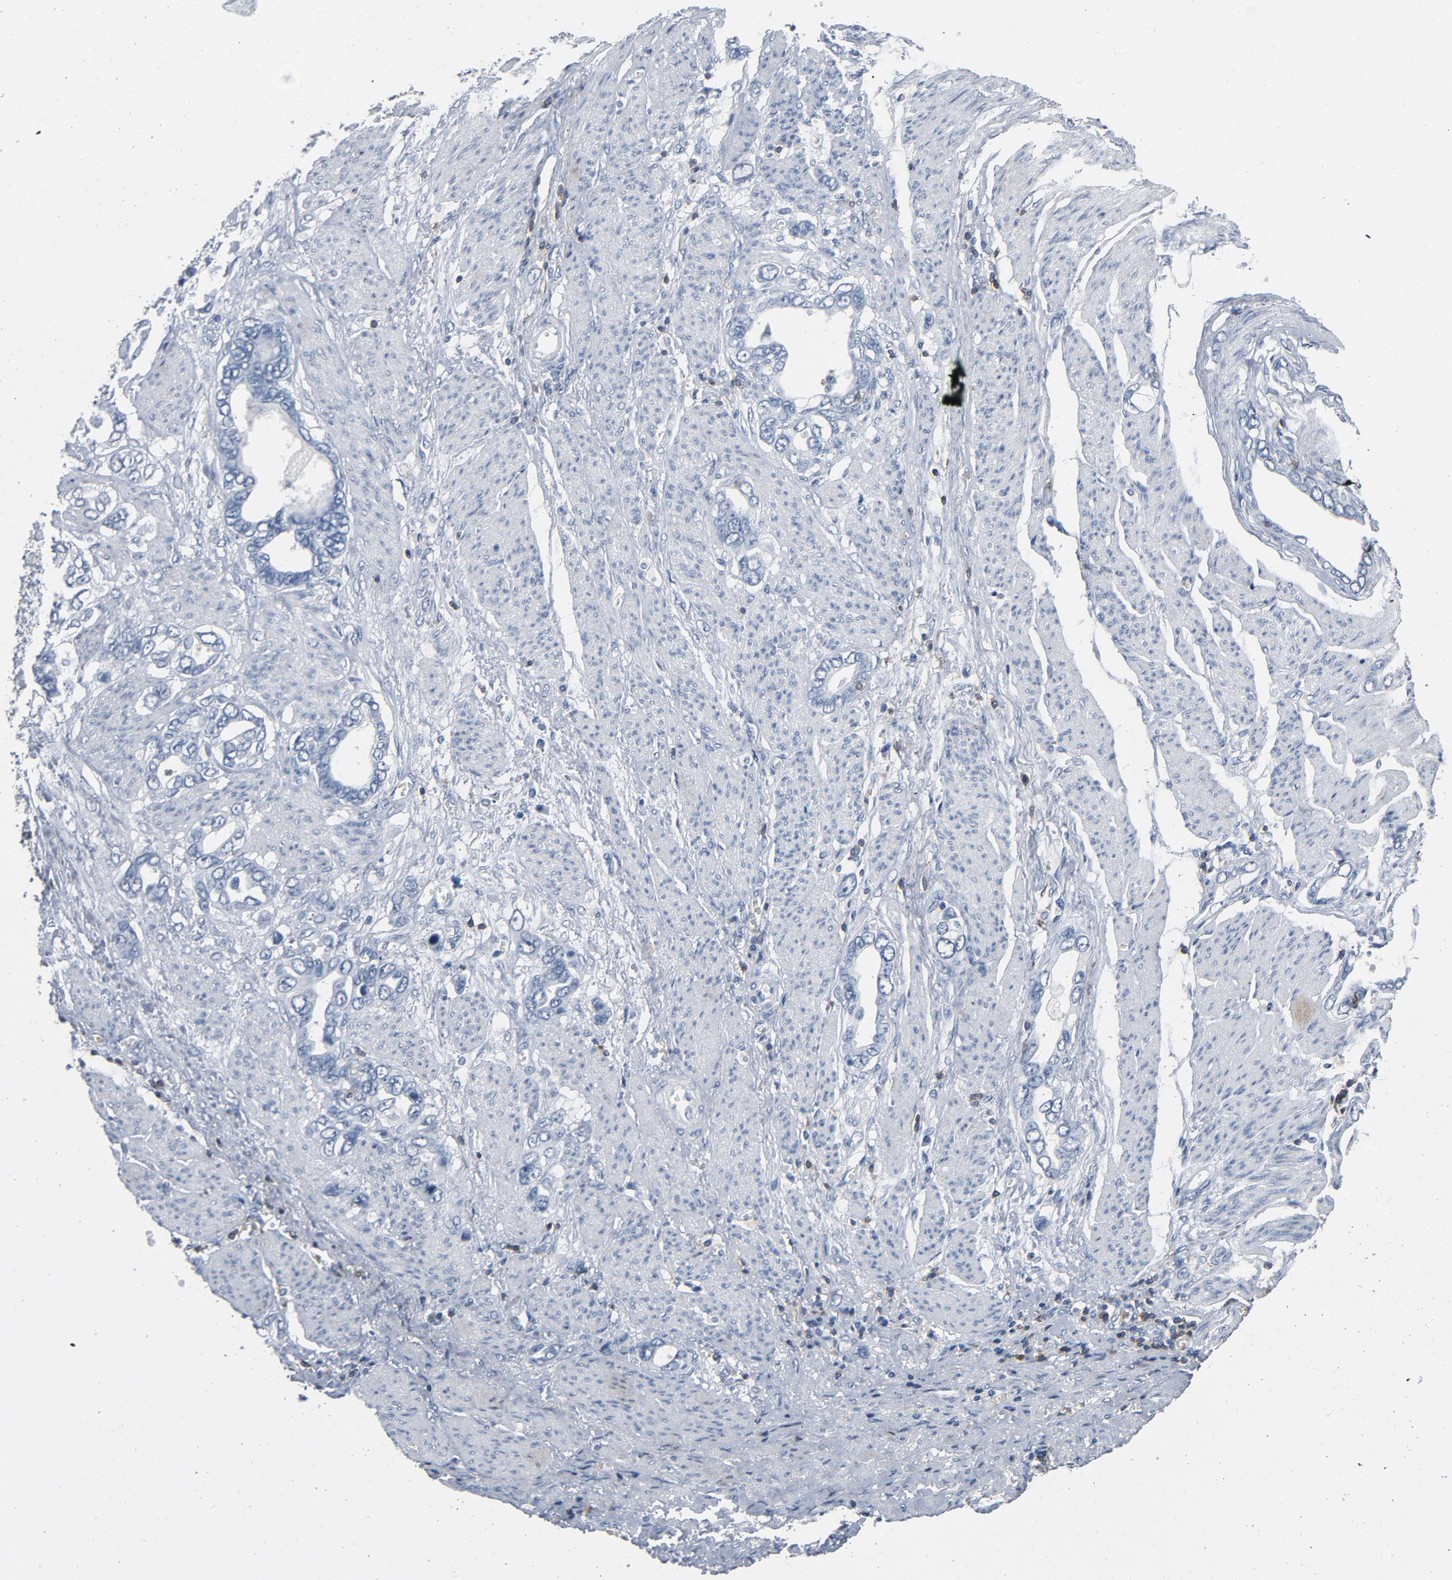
{"staining": {"intensity": "negative", "quantity": "none", "location": "none"}, "tissue": "stomach cancer", "cell_type": "Tumor cells", "image_type": "cancer", "snomed": [{"axis": "morphology", "description": "Adenocarcinoma, NOS"}, {"axis": "topography", "description": "Stomach"}], "caption": "Micrograph shows no significant protein expression in tumor cells of adenocarcinoma (stomach).", "gene": "LCK", "patient": {"sex": "male", "age": 78}}